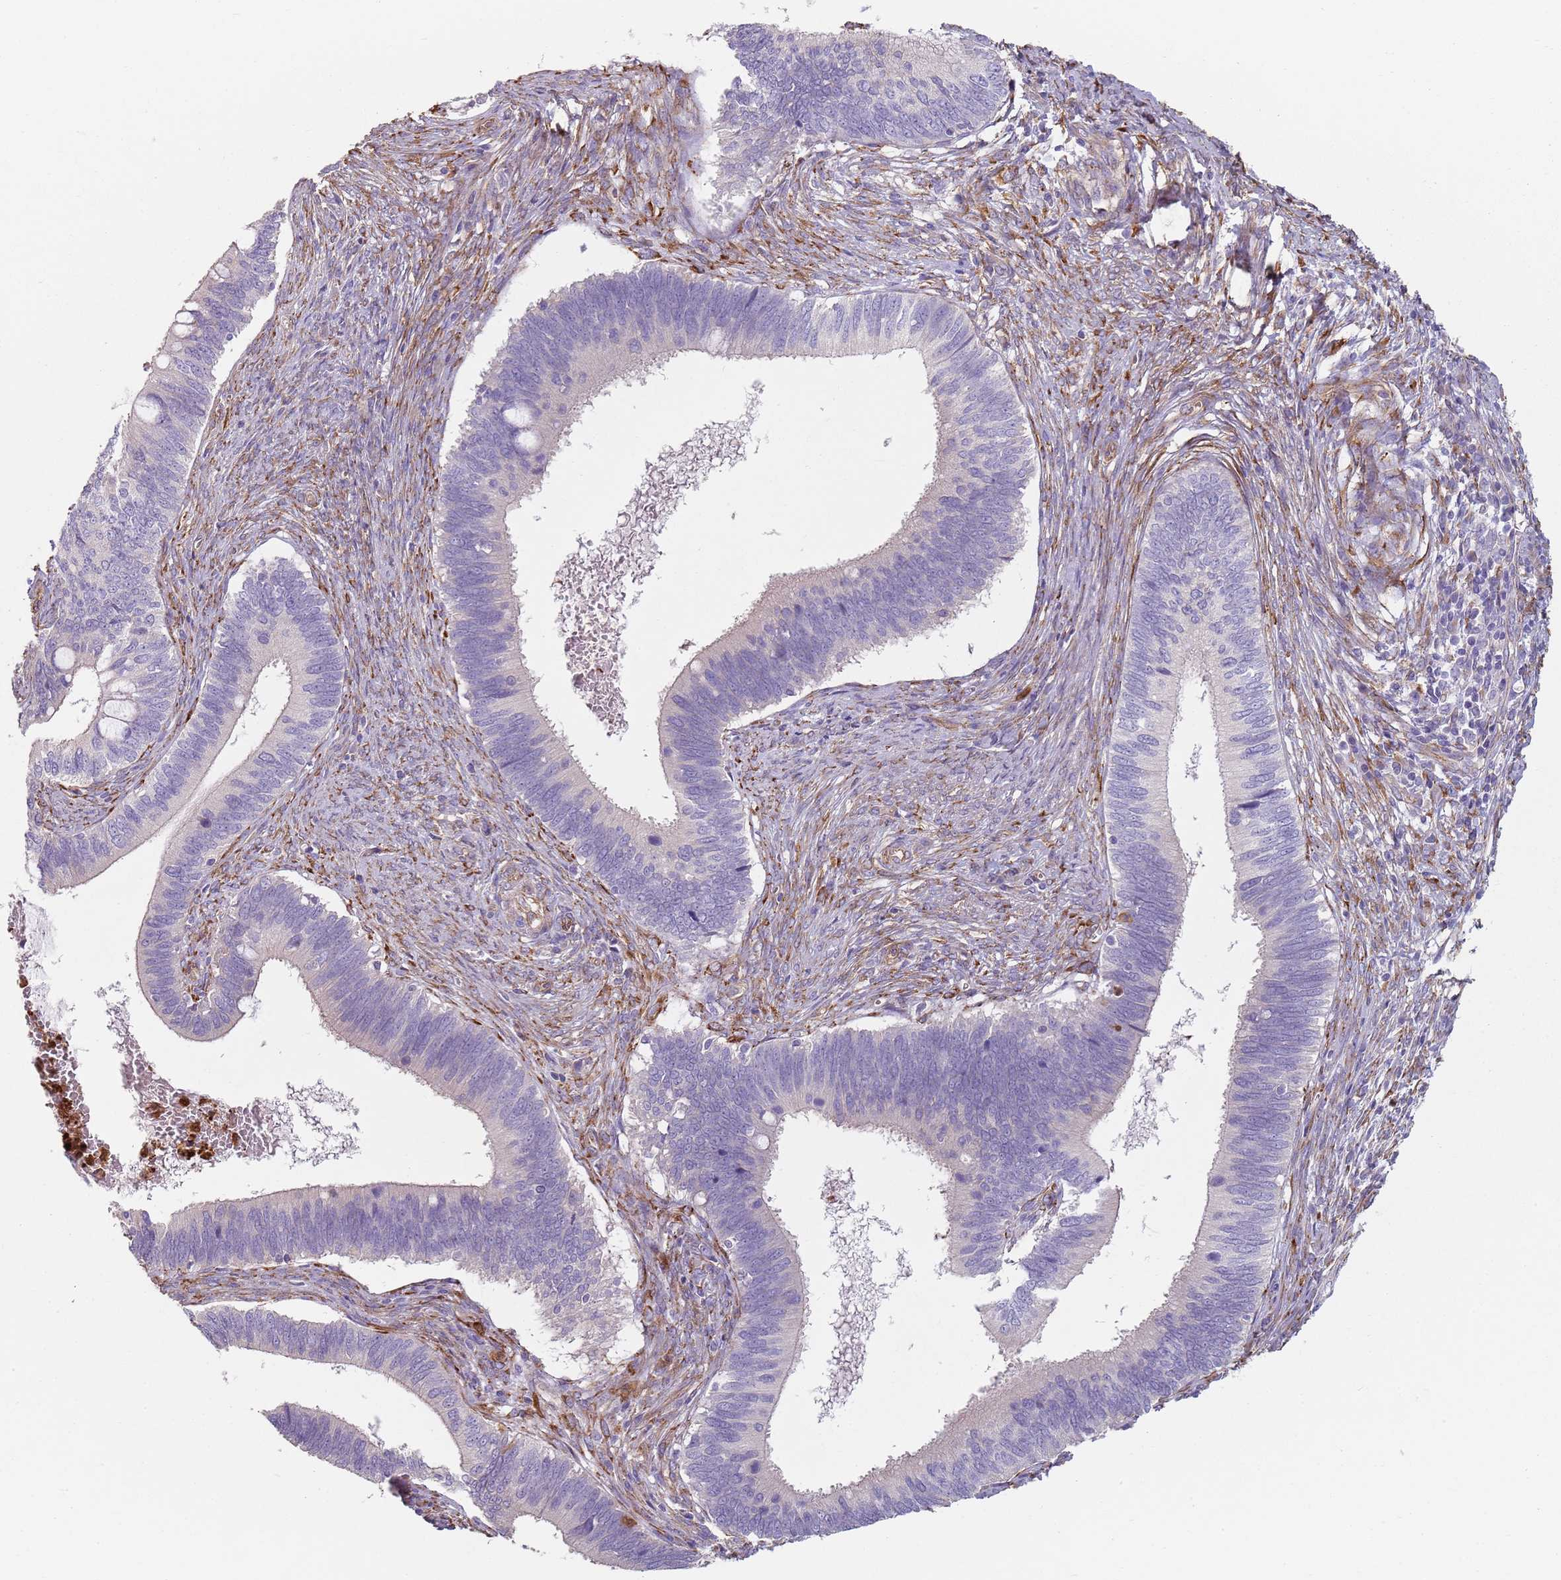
{"staining": {"intensity": "negative", "quantity": "none", "location": "none"}, "tissue": "cervical cancer", "cell_type": "Tumor cells", "image_type": "cancer", "snomed": [{"axis": "morphology", "description": "Adenocarcinoma, NOS"}, {"axis": "topography", "description": "Cervix"}], "caption": "There is no significant expression in tumor cells of cervical adenocarcinoma.", "gene": "PHLPP2", "patient": {"sex": "female", "age": 42}}